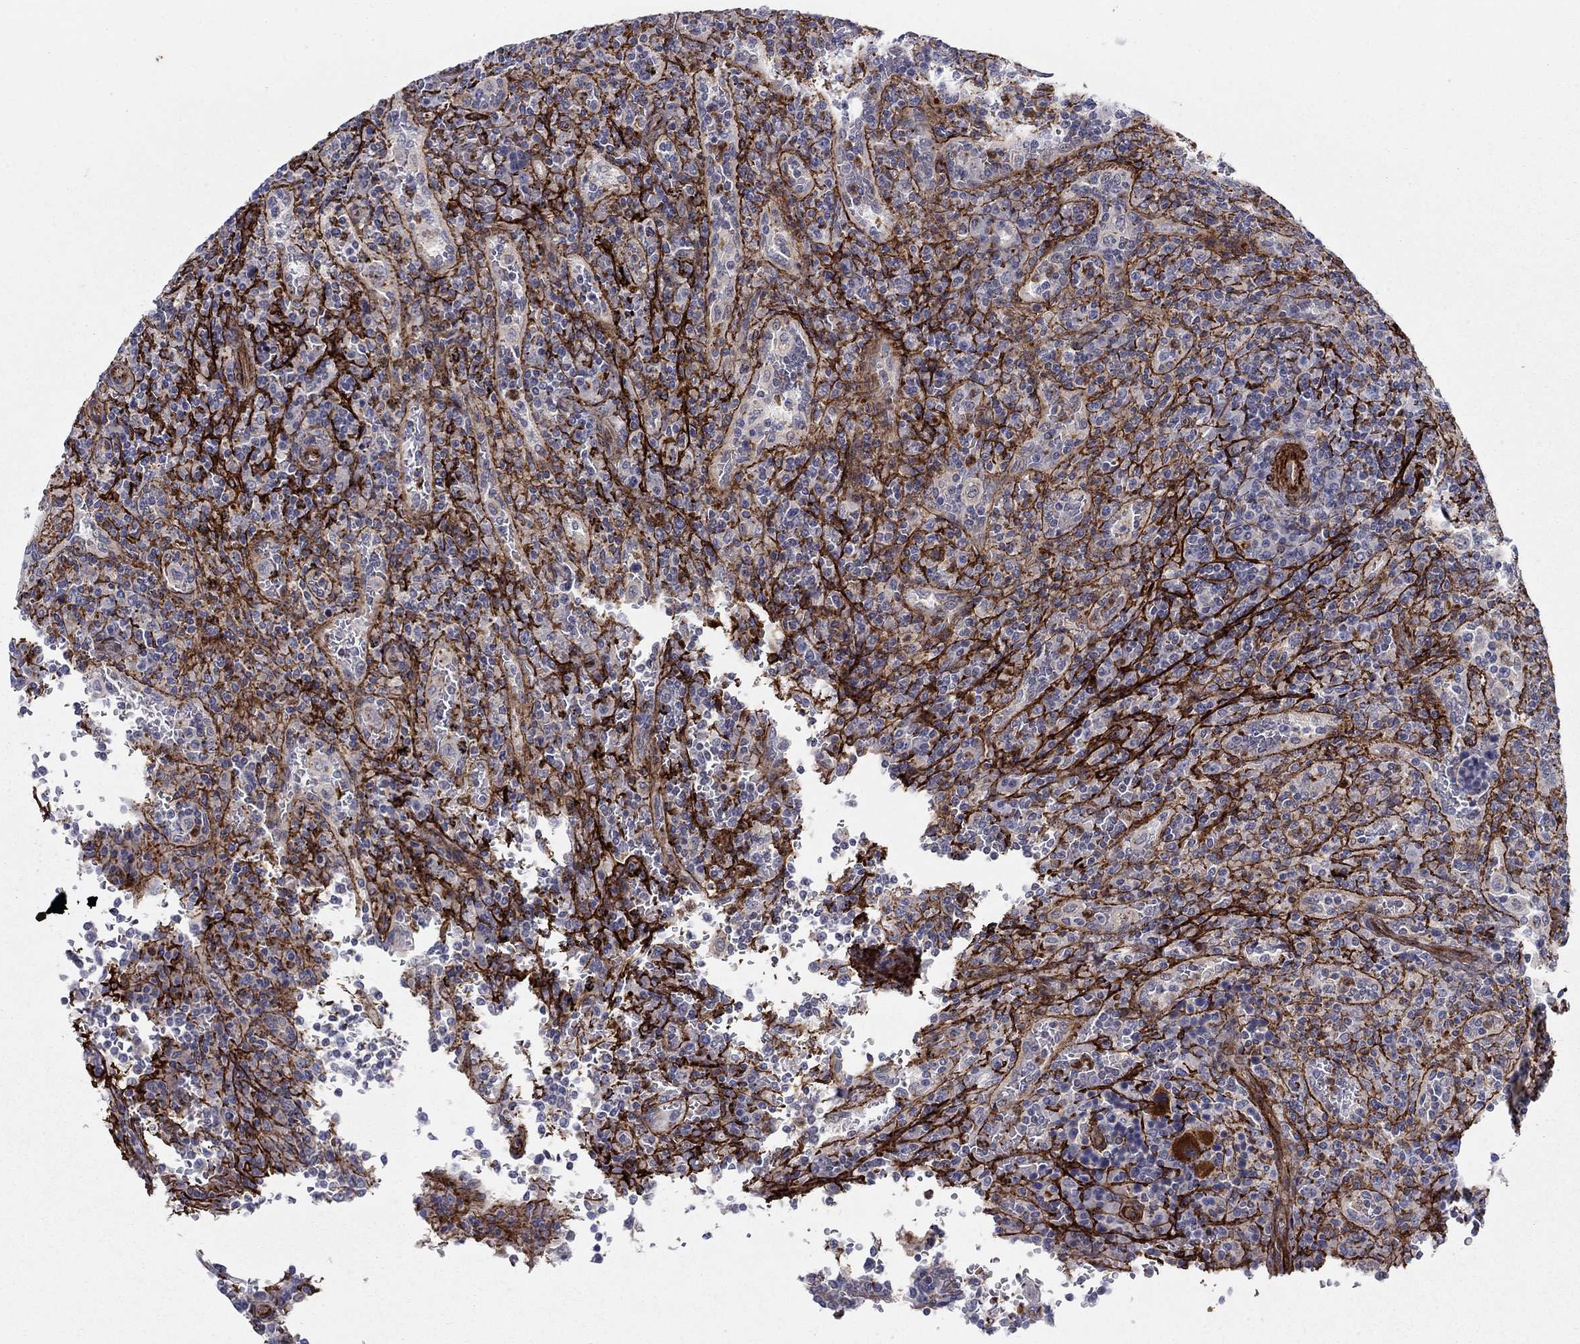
{"staining": {"intensity": "negative", "quantity": "none", "location": "none"}, "tissue": "lymphoma", "cell_type": "Tumor cells", "image_type": "cancer", "snomed": [{"axis": "morphology", "description": "Malignant lymphoma, non-Hodgkin's type, Low grade"}, {"axis": "topography", "description": "Spleen"}], "caption": "This is a micrograph of IHC staining of low-grade malignant lymphoma, non-Hodgkin's type, which shows no staining in tumor cells.", "gene": "KRBA1", "patient": {"sex": "male", "age": 62}}